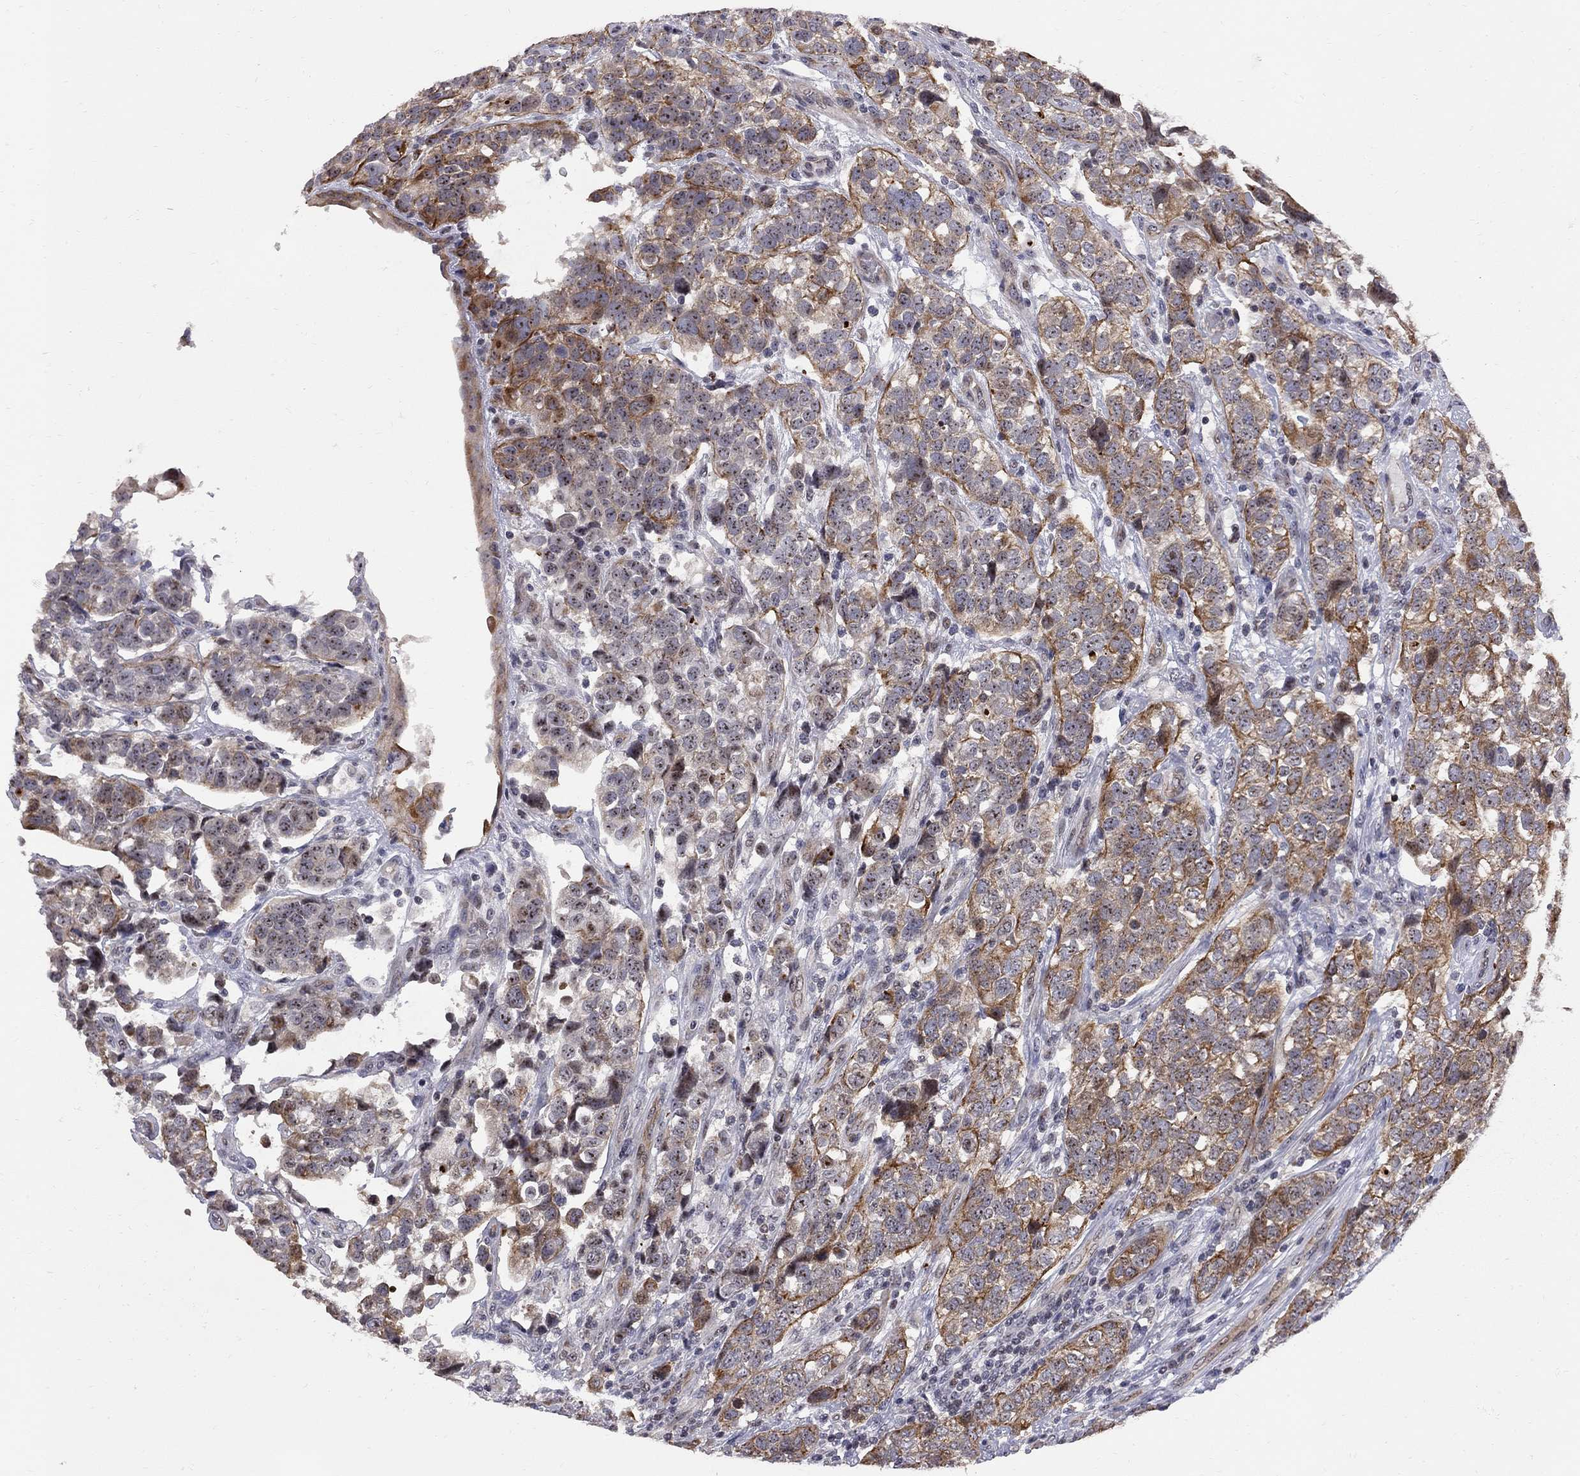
{"staining": {"intensity": "moderate", "quantity": "25%-75%", "location": "cytoplasmic/membranous"}, "tissue": "urothelial cancer", "cell_type": "Tumor cells", "image_type": "cancer", "snomed": [{"axis": "morphology", "description": "Urothelial carcinoma, High grade"}, {"axis": "topography", "description": "Urinary bladder"}], "caption": "This photomicrograph shows immunohistochemistry (IHC) staining of urothelial cancer, with medium moderate cytoplasmic/membranous staining in about 25%-75% of tumor cells.", "gene": "DHX33", "patient": {"sex": "female", "age": 58}}